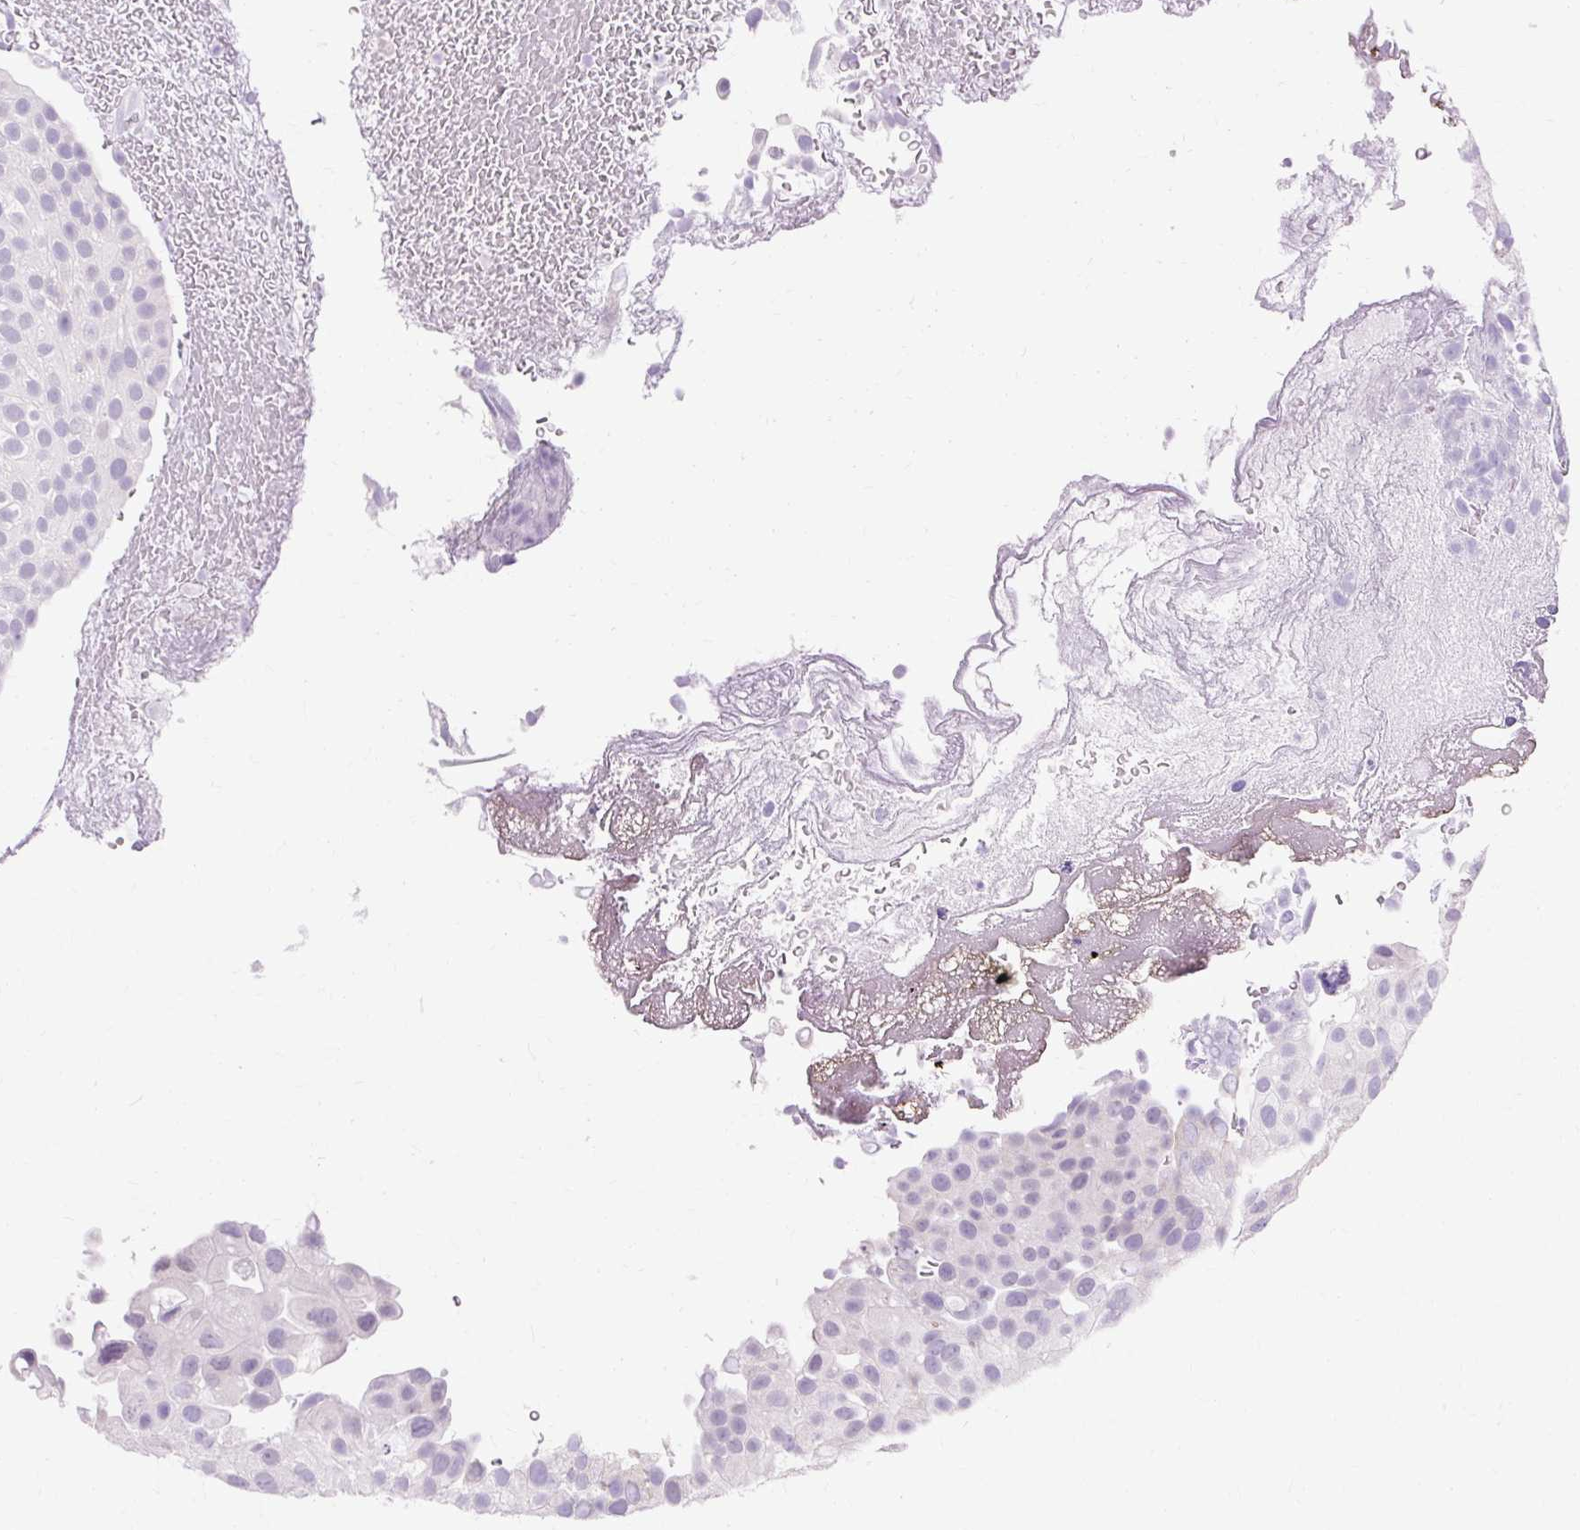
{"staining": {"intensity": "negative", "quantity": "none", "location": "none"}, "tissue": "urothelial cancer", "cell_type": "Tumor cells", "image_type": "cancer", "snomed": [{"axis": "morphology", "description": "Urothelial carcinoma, Low grade"}, {"axis": "topography", "description": "Urinary bladder"}], "caption": "Tumor cells are negative for protein expression in human urothelial carcinoma (low-grade).", "gene": "ZNF35", "patient": {"sex": "male", "age": 78}}